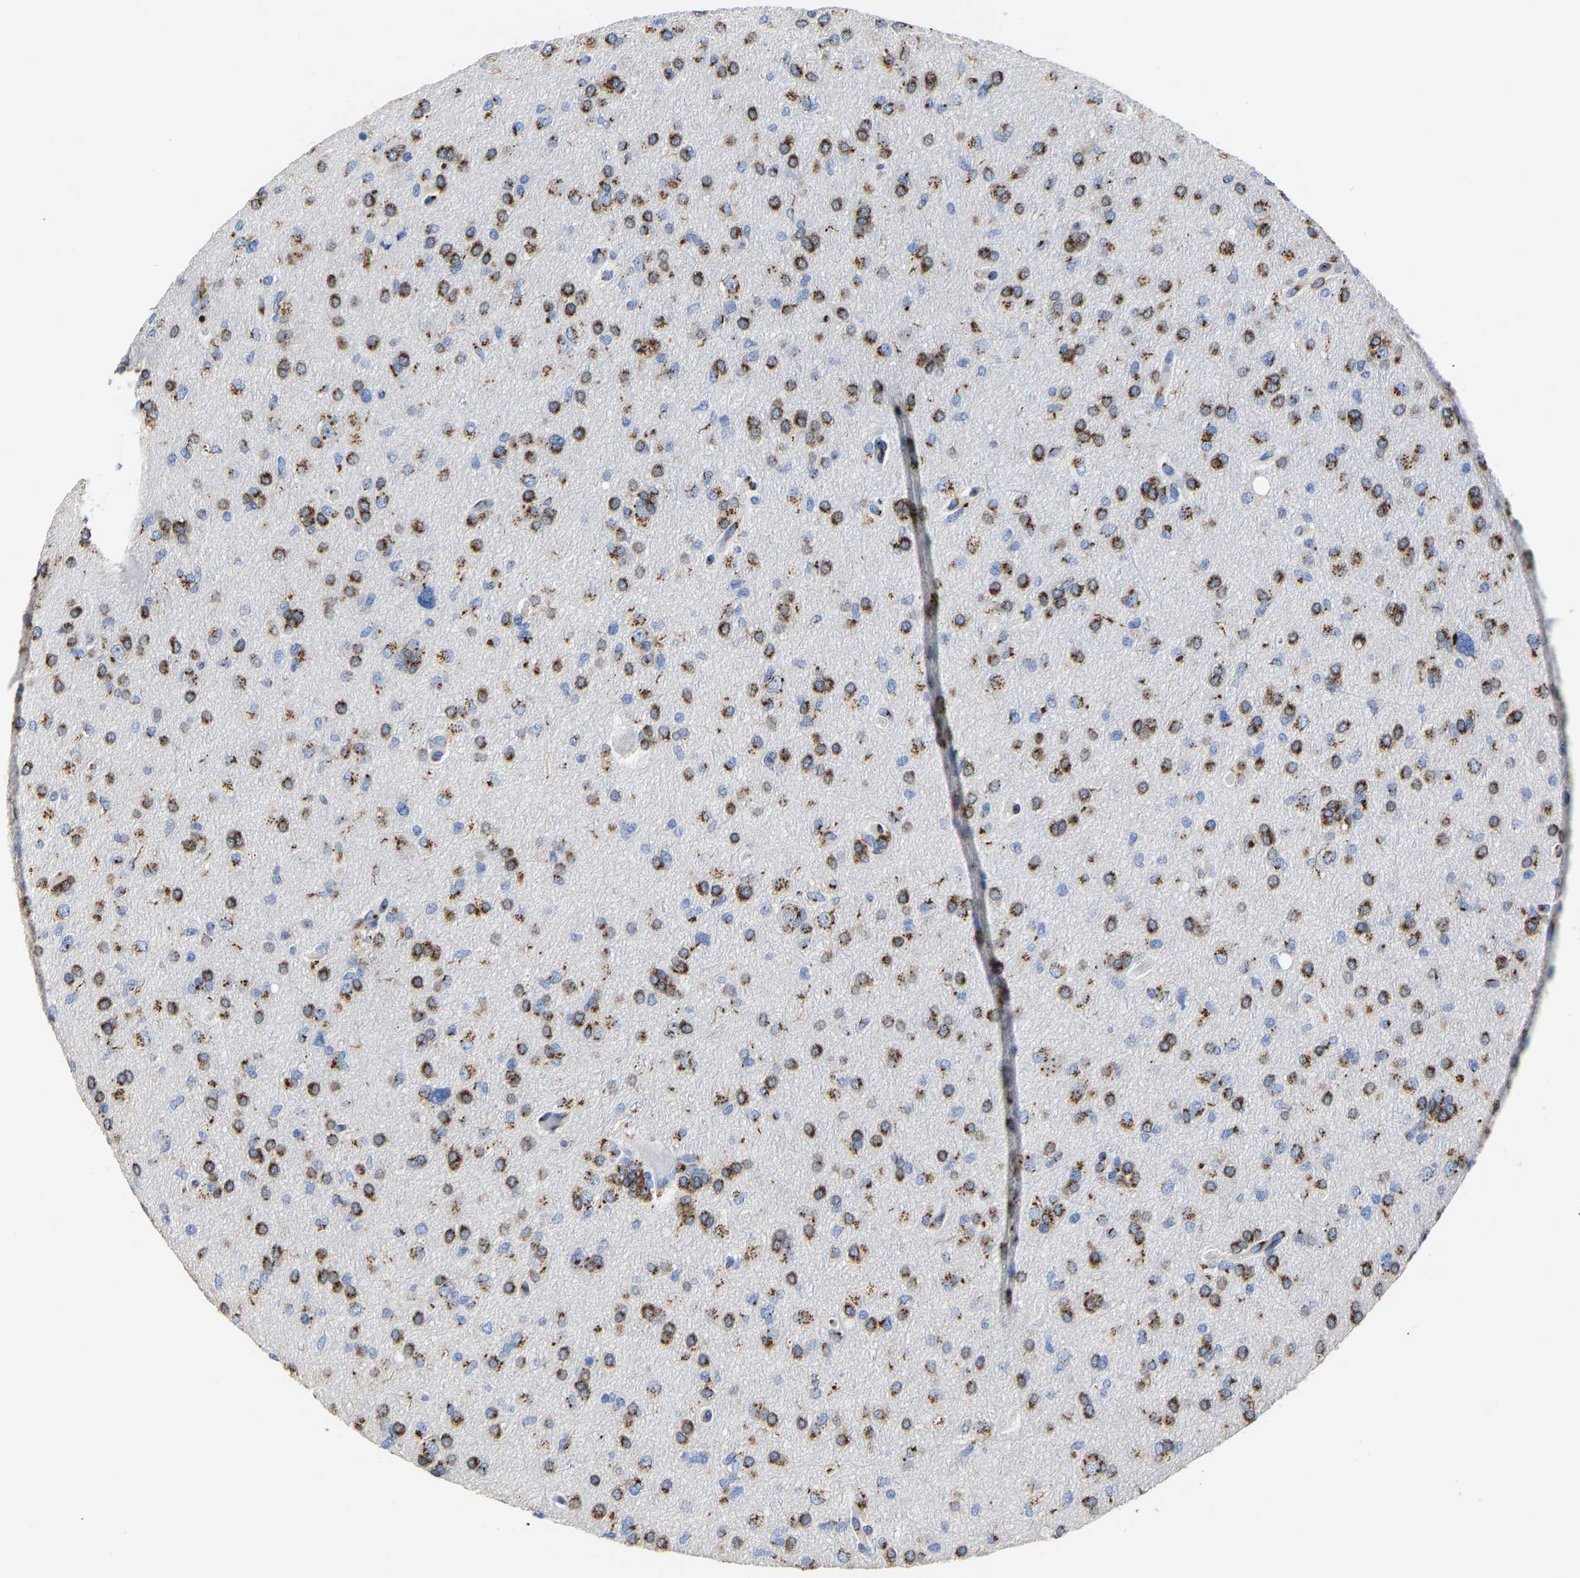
{"staining": {"intensity": "strong", "quantity": "25%-75%", "location": "cytoplasmic/membranous"}, "tissue": "glioma", "cell_type": "Tumor cells", "image_type": "cancer", "snomed": [{"axis": "morphology", "description": "Glioma, malignant, High grade"}, {"axis": "topography", "description": "Cerebral cortex"}], "caption": "Human glioma stained for a protein (brown) exhibits strong cytoplasmic/membranous positive positivity in about 25%-75% of tumor cells.", "gene": "TMEM87A", "patient": {"sex": "female", "age": 36}}